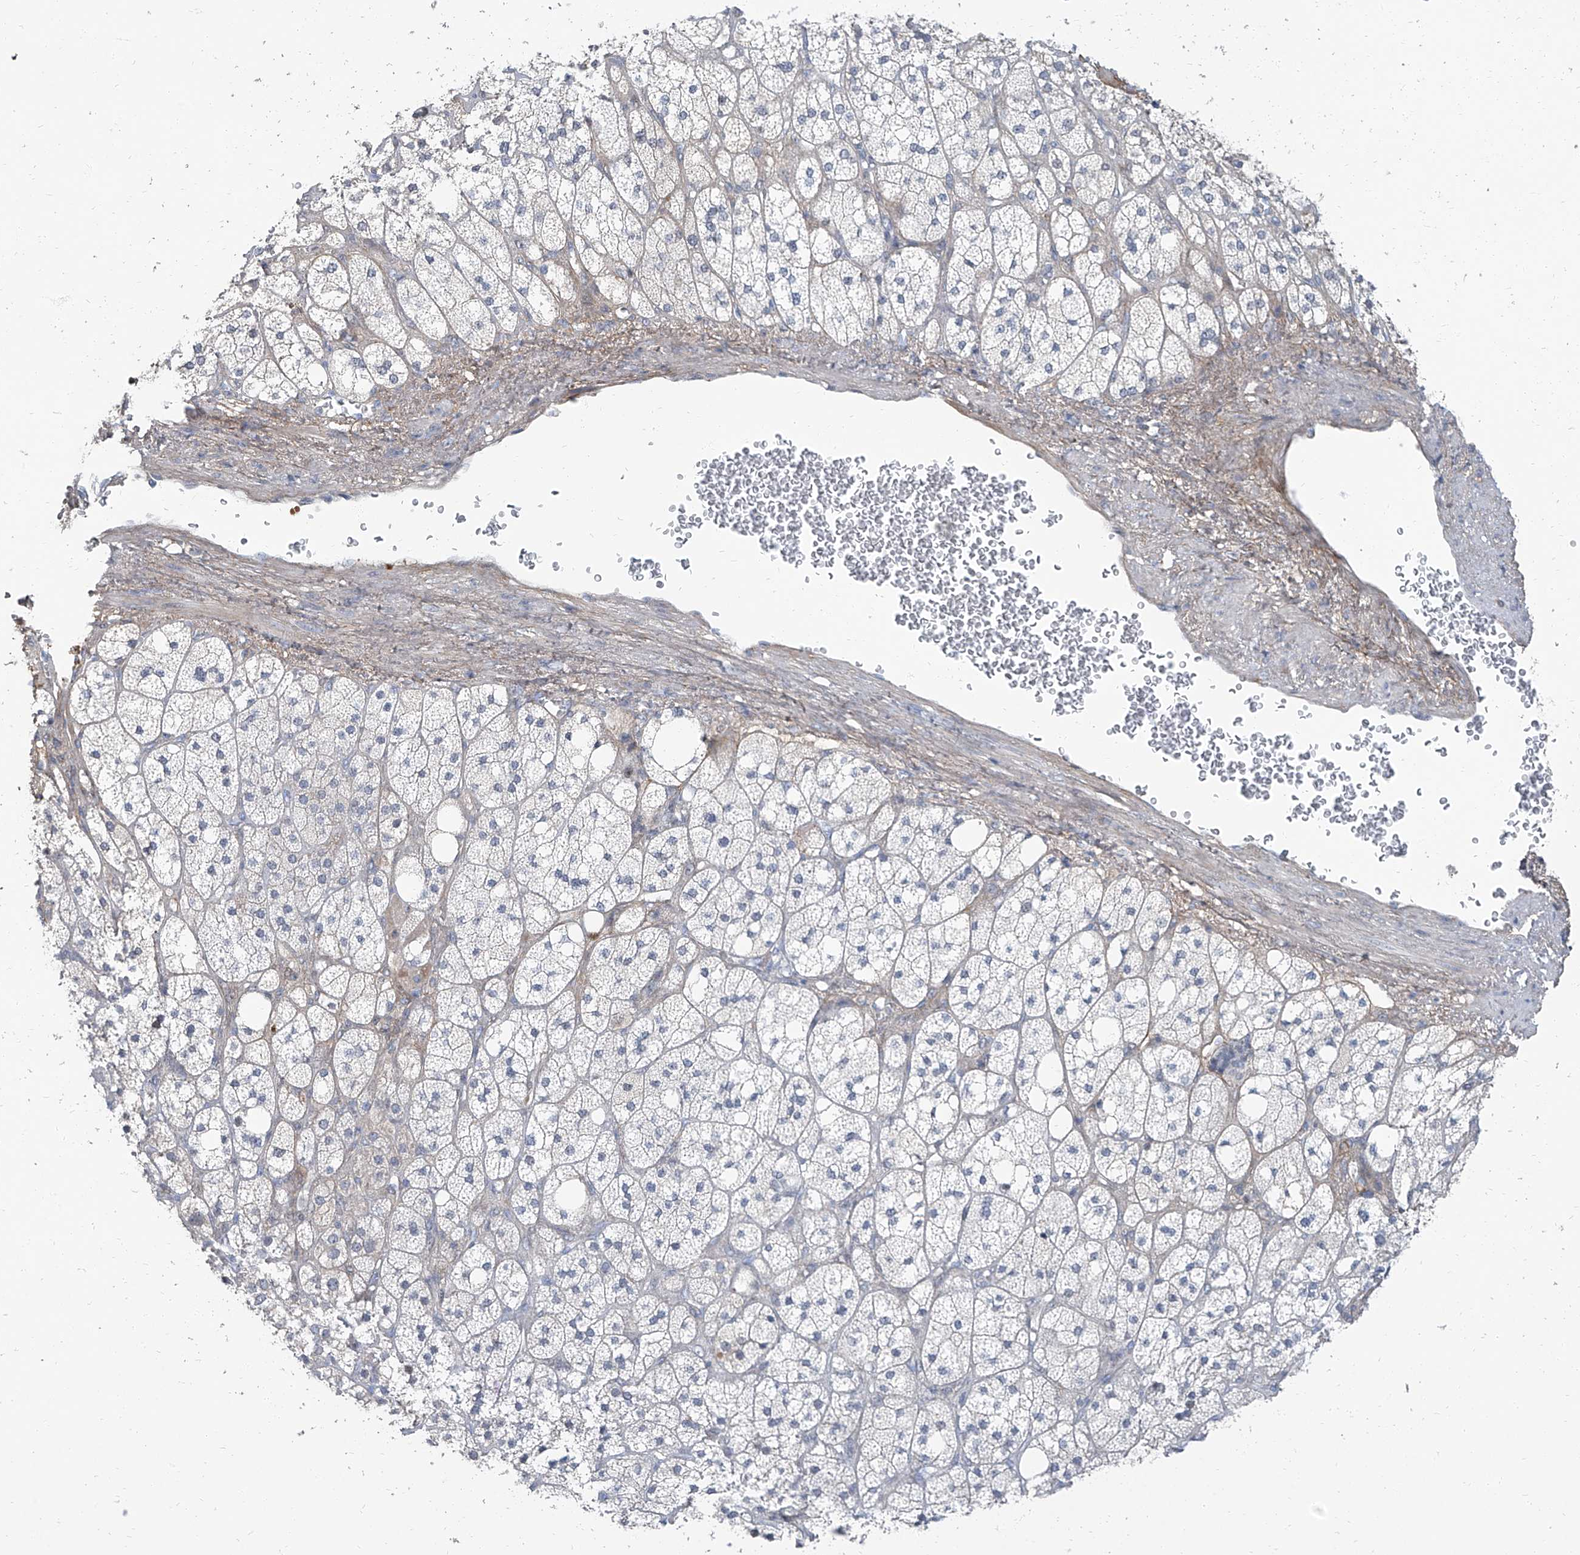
{"staining": {"intensity": "negative", "quantity": "none", "location": "none"}, "tissue": "adrenal gland", "cell_type": "Glandular cells", "image_type": "normal", "snomed": [{"axis": "morphology", "description": "Normal tissue, NOS"}, {"axis": "topography", "description": "Adrenal gland"}], "caption": "Immunohistochemical staining of unremarkable adrenal gland displays no significant positivity in glandular cells.", "gene": "HOXA3", "patient": {"sex": "male", "age": 61}}